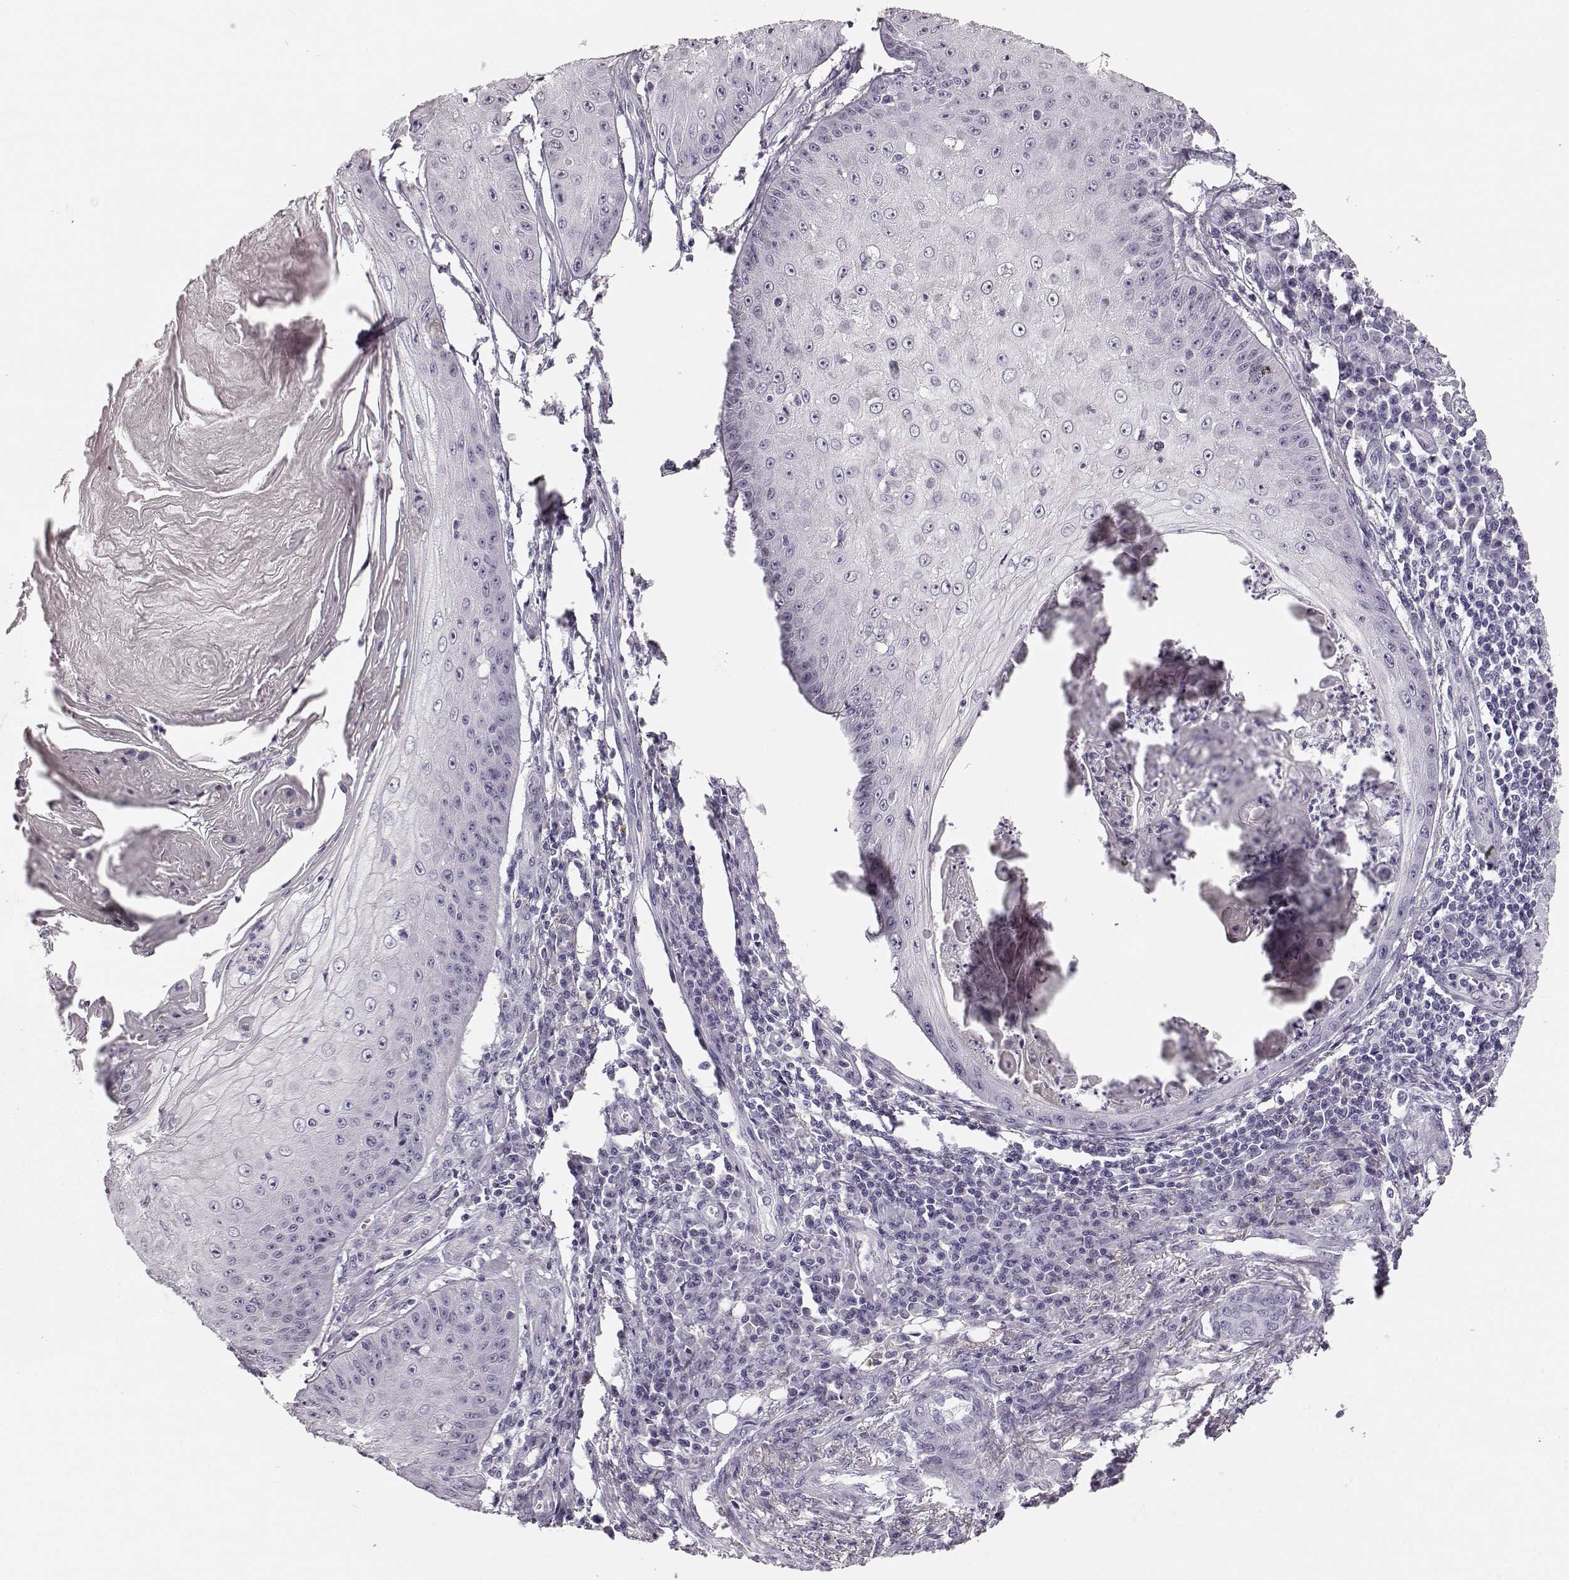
{"staining": {"intensity": "negative", "quantity": "none", "location": "none"}, "tissue": "skin cancer", "cell_type": "Tumor cells", "image_type": "cancer", "snomed": [{"axis": "morphology", "description": "Squamous cell carcinoma, NOS"}, {"axis": "topography", "description": "Skin"}], "caption": "Protein analysis of skin cancer (squamous cell carcinoma) displays no significant positivity in tumor cells.", "gene": "KIAA0319", "patient": {"sex": "male", "age": 70}}